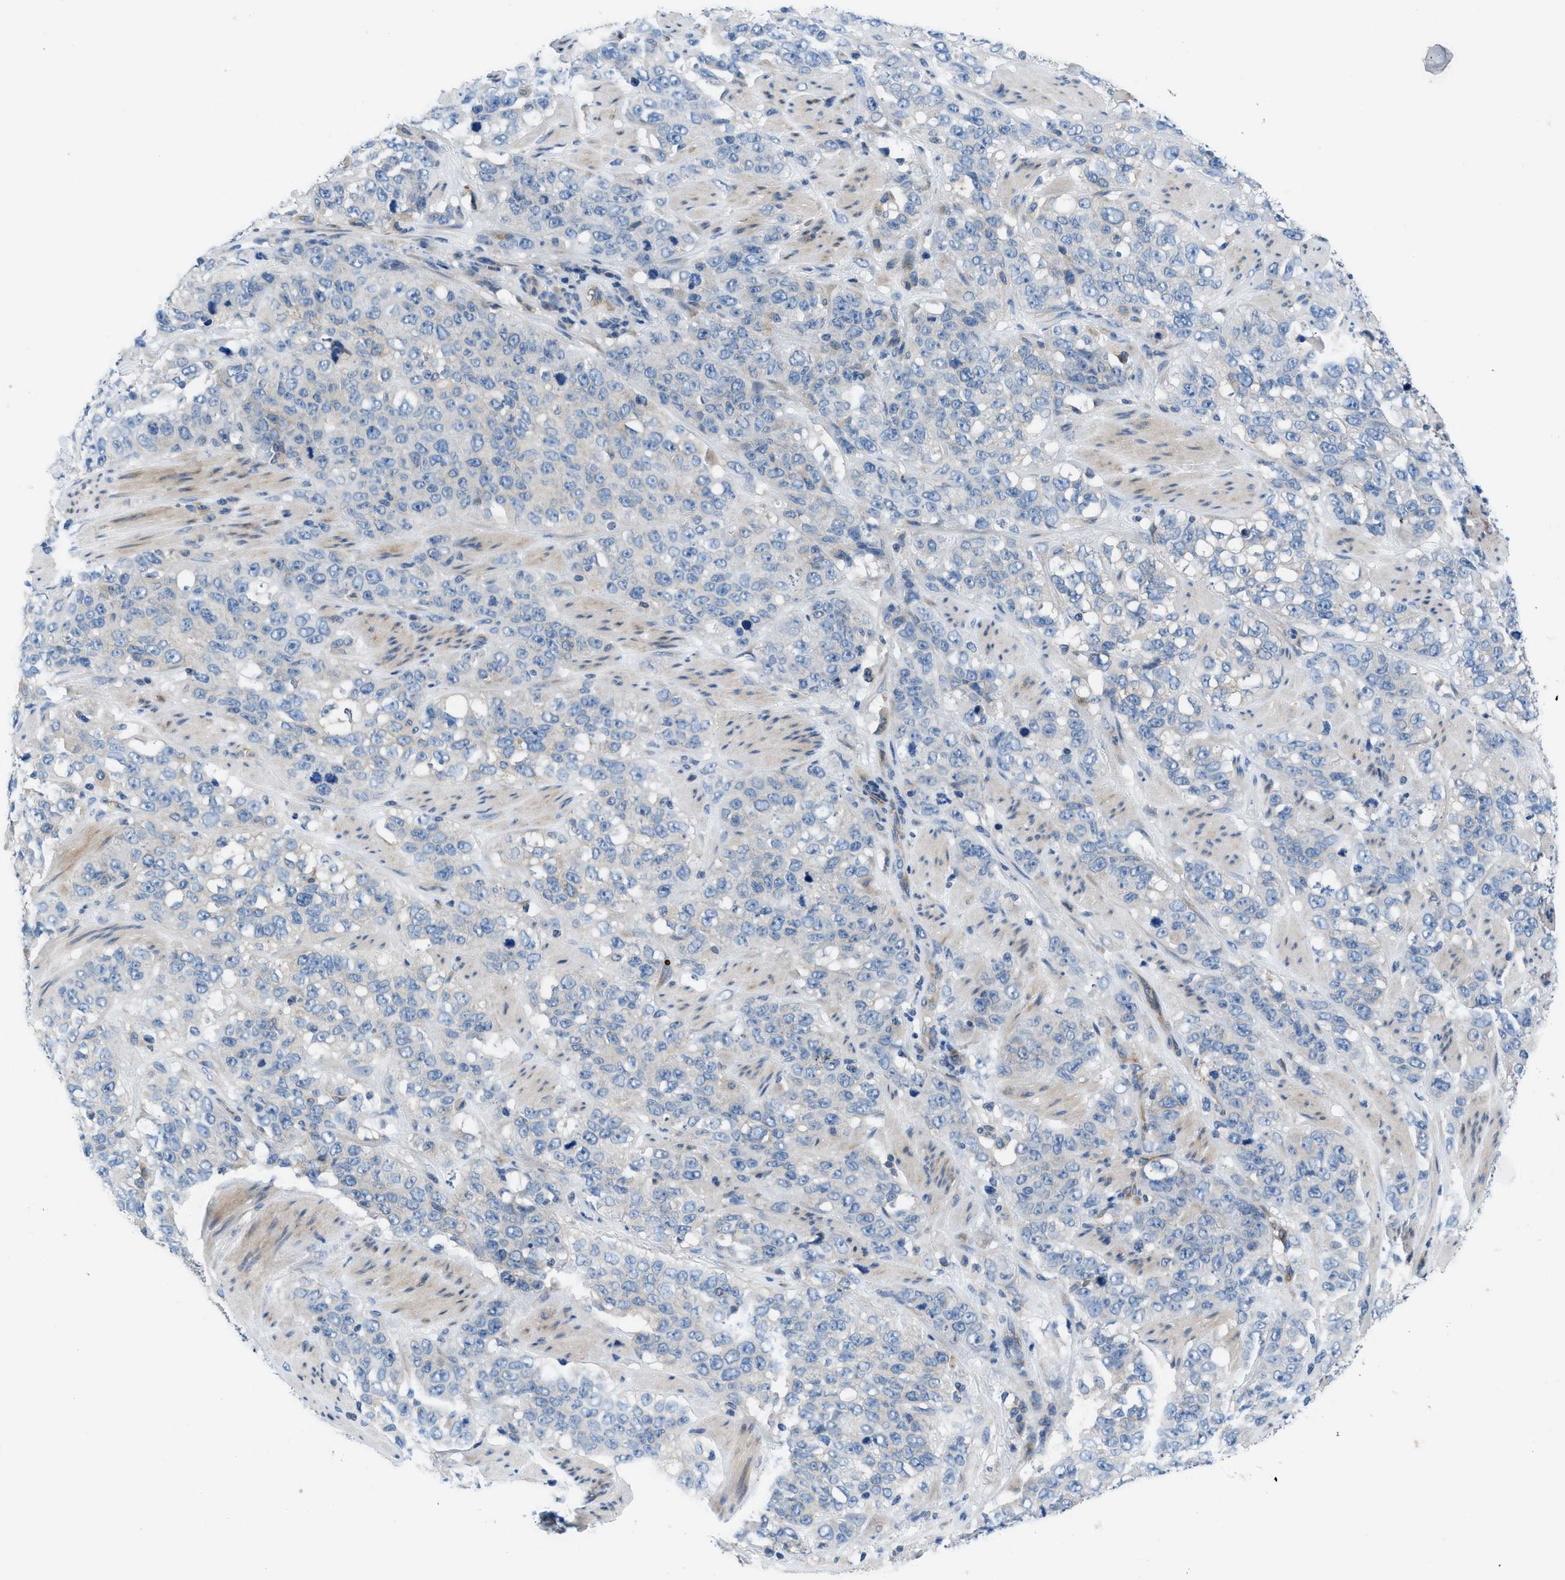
{"staining": {"intensity": "negative", "quantity": "none", "location": "none"}, "tissue": "stomach cancer", "cell_type": "Tumor cells", "image_type": "cancer", "snomed": [{"axis": "morphology", "description": "Adenocarcinoma, NOS"}, {"axis": "topography", "description": "Stomach"}], "caption": "Protein analysis of stomach cancer reveals no significant staining in tumor cells. (DAB immunohistochemistry (IHC) visualized using brightfield microscopy, high magnification).", "gene": "PGR", "patient": {"sex": "male", "age": 48}}